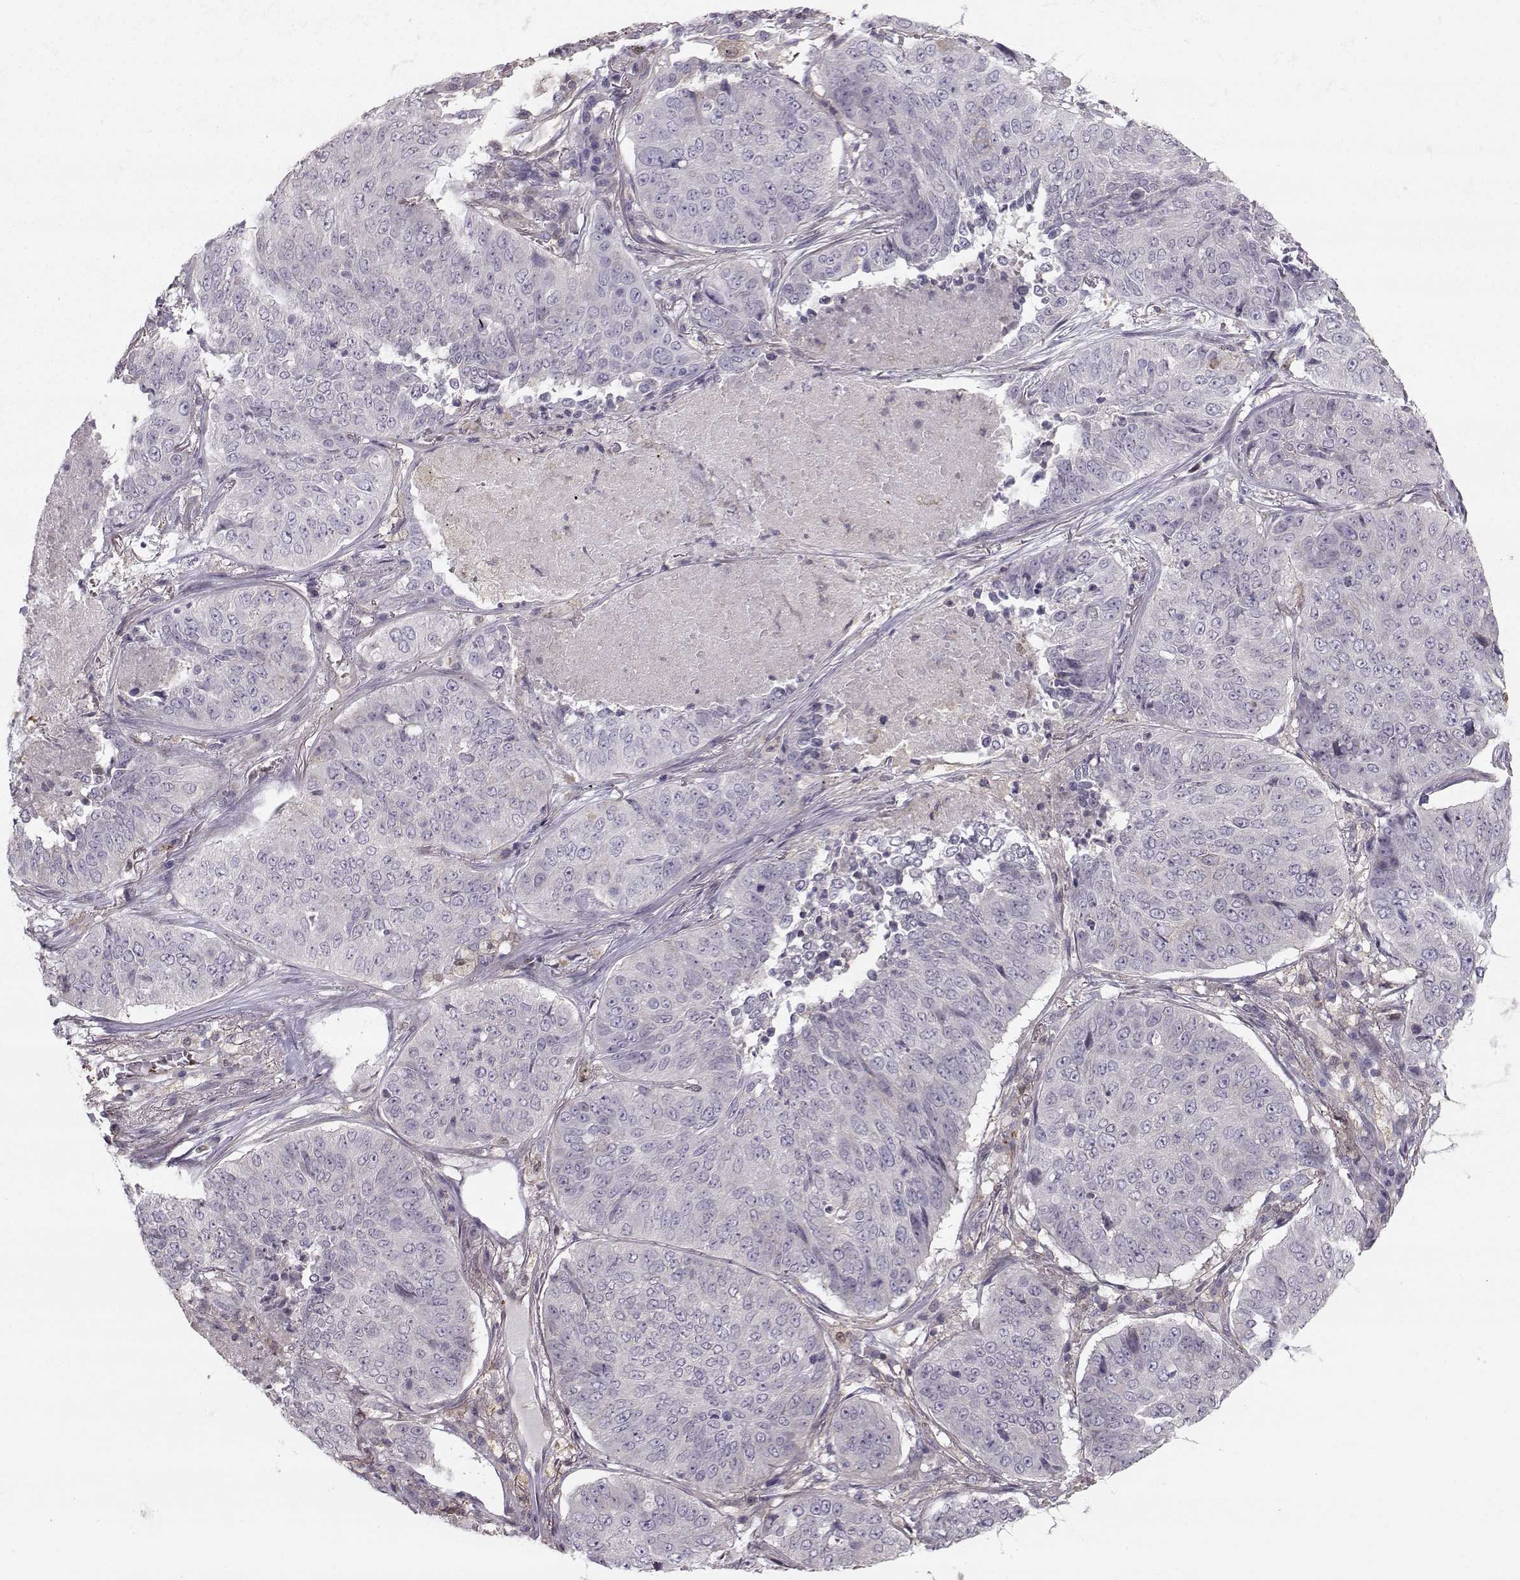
{"staining": {"intensity": "negative", "quantity": "none", "location": "none"}, "tissue": "lung cancer", "cell_type": "Tumor cells", "image_type": "cancer", "snomed": [{"axis": "morphology", "description": "Normal tissue, NOS"}, {"axis": "morphology", "description": "Squamous cell carcinoma, NOS"}, {"axis": "topography", "description": "Bronchus"}, {"axis": "topography", "description": "Lung"}], "caption": "Lung cancer (squamous cell carcinoma) was stained to show a protein in brown. There is no significant positivity in tumor cells.", "gene": "ASB16", "patient": {"sex": "male", "age": 64}}